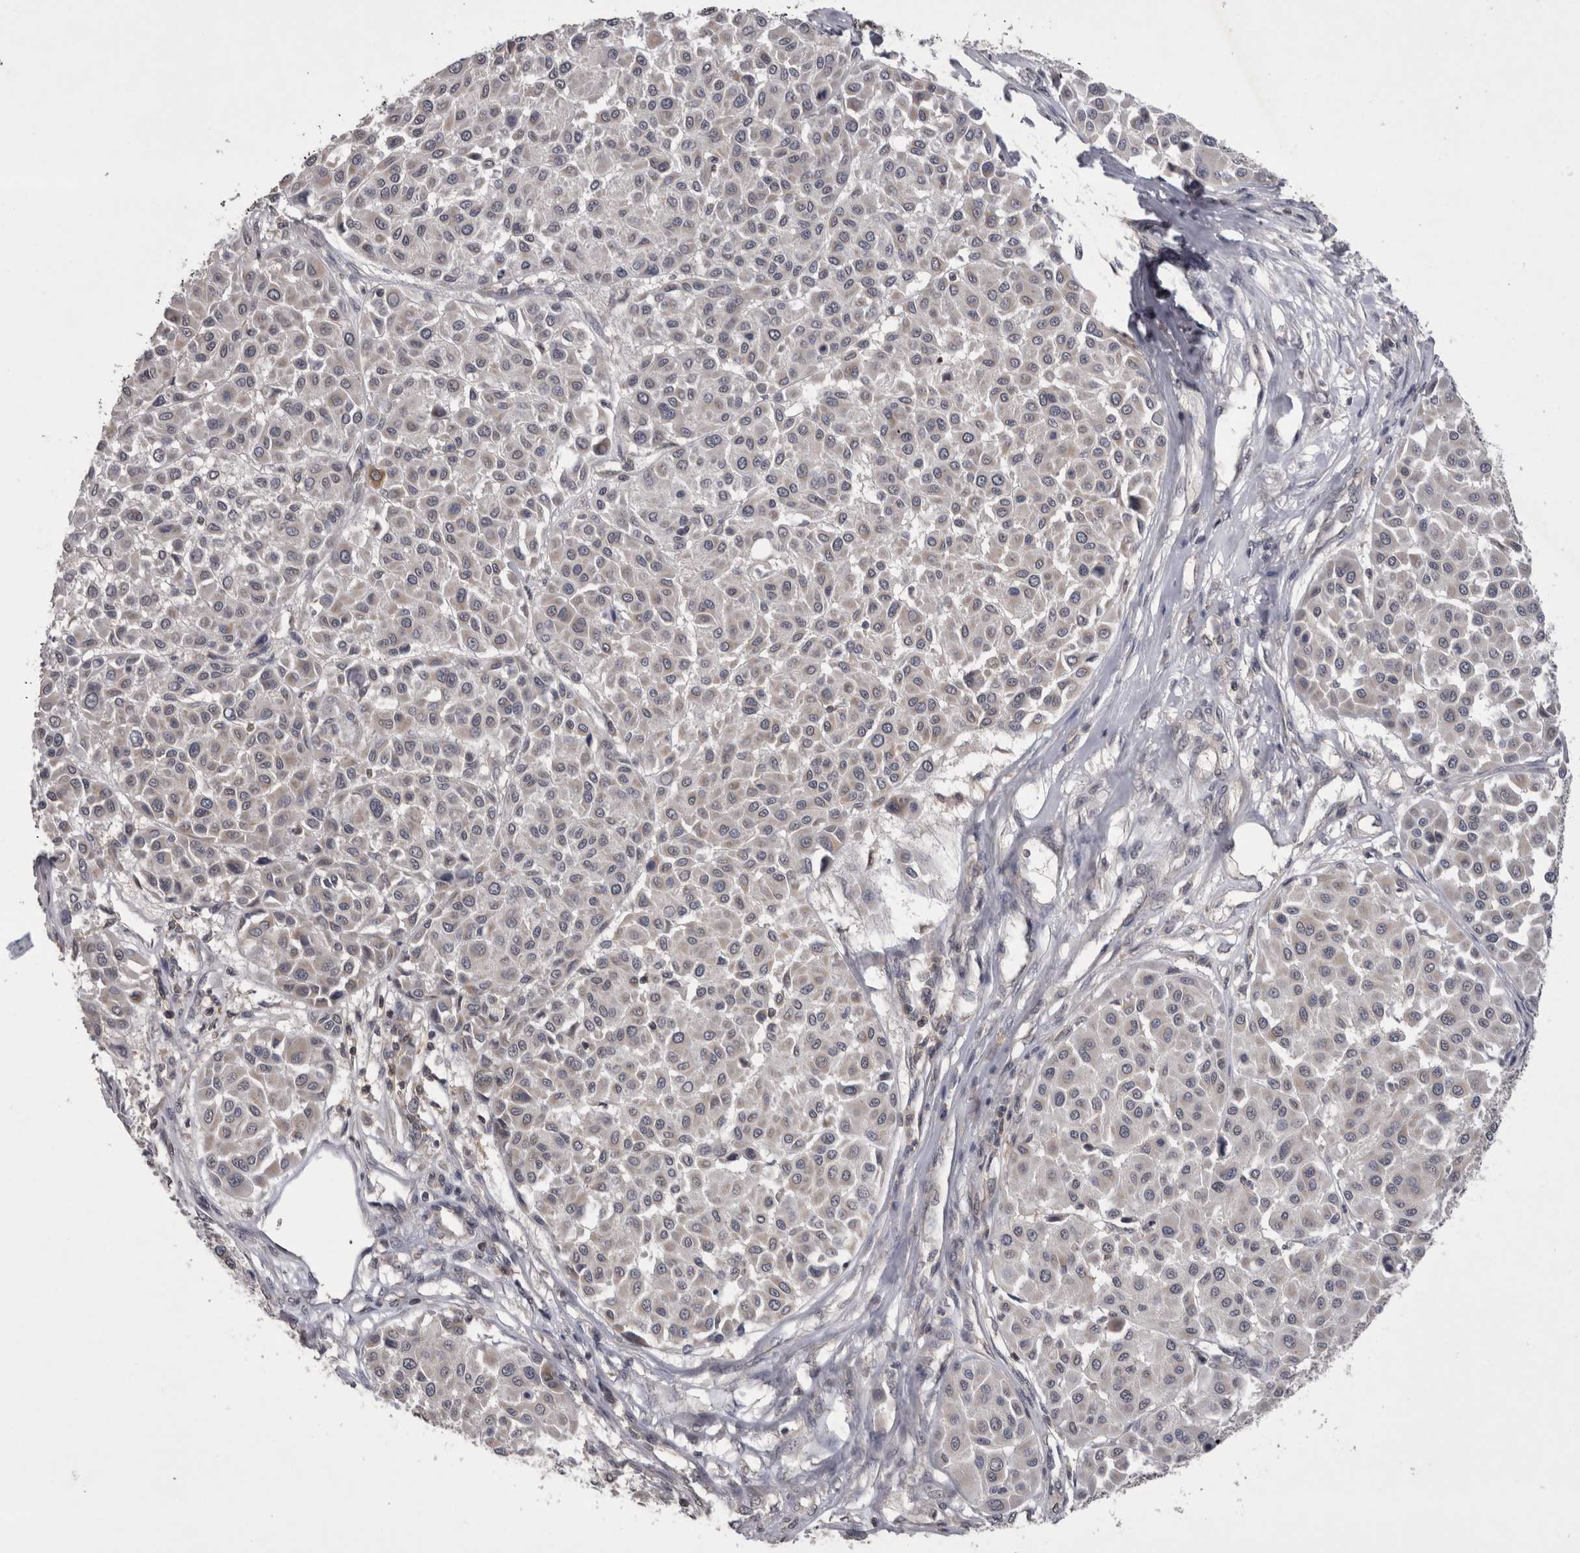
{"staining": {"intensity": "negative", "quantity": "none", "location": "none"}, "tissue": "melanoma", "cell_type": "Tumor cells", "image_type": "cancer", "snomed": [{"axis": "morphology", "description": "Malignant melanoma, Metastatic site"}, {"axis": "topography", "description": "Soft tissue"}], "caption": "This is a micrograph of IHC staining of malignant melanoma (metastatic site), which shows no positivity in tumor cells. Nuclei are stained in blue.", "gene": "NFATC2", "patient": {"sex": "male", "age": 41}}